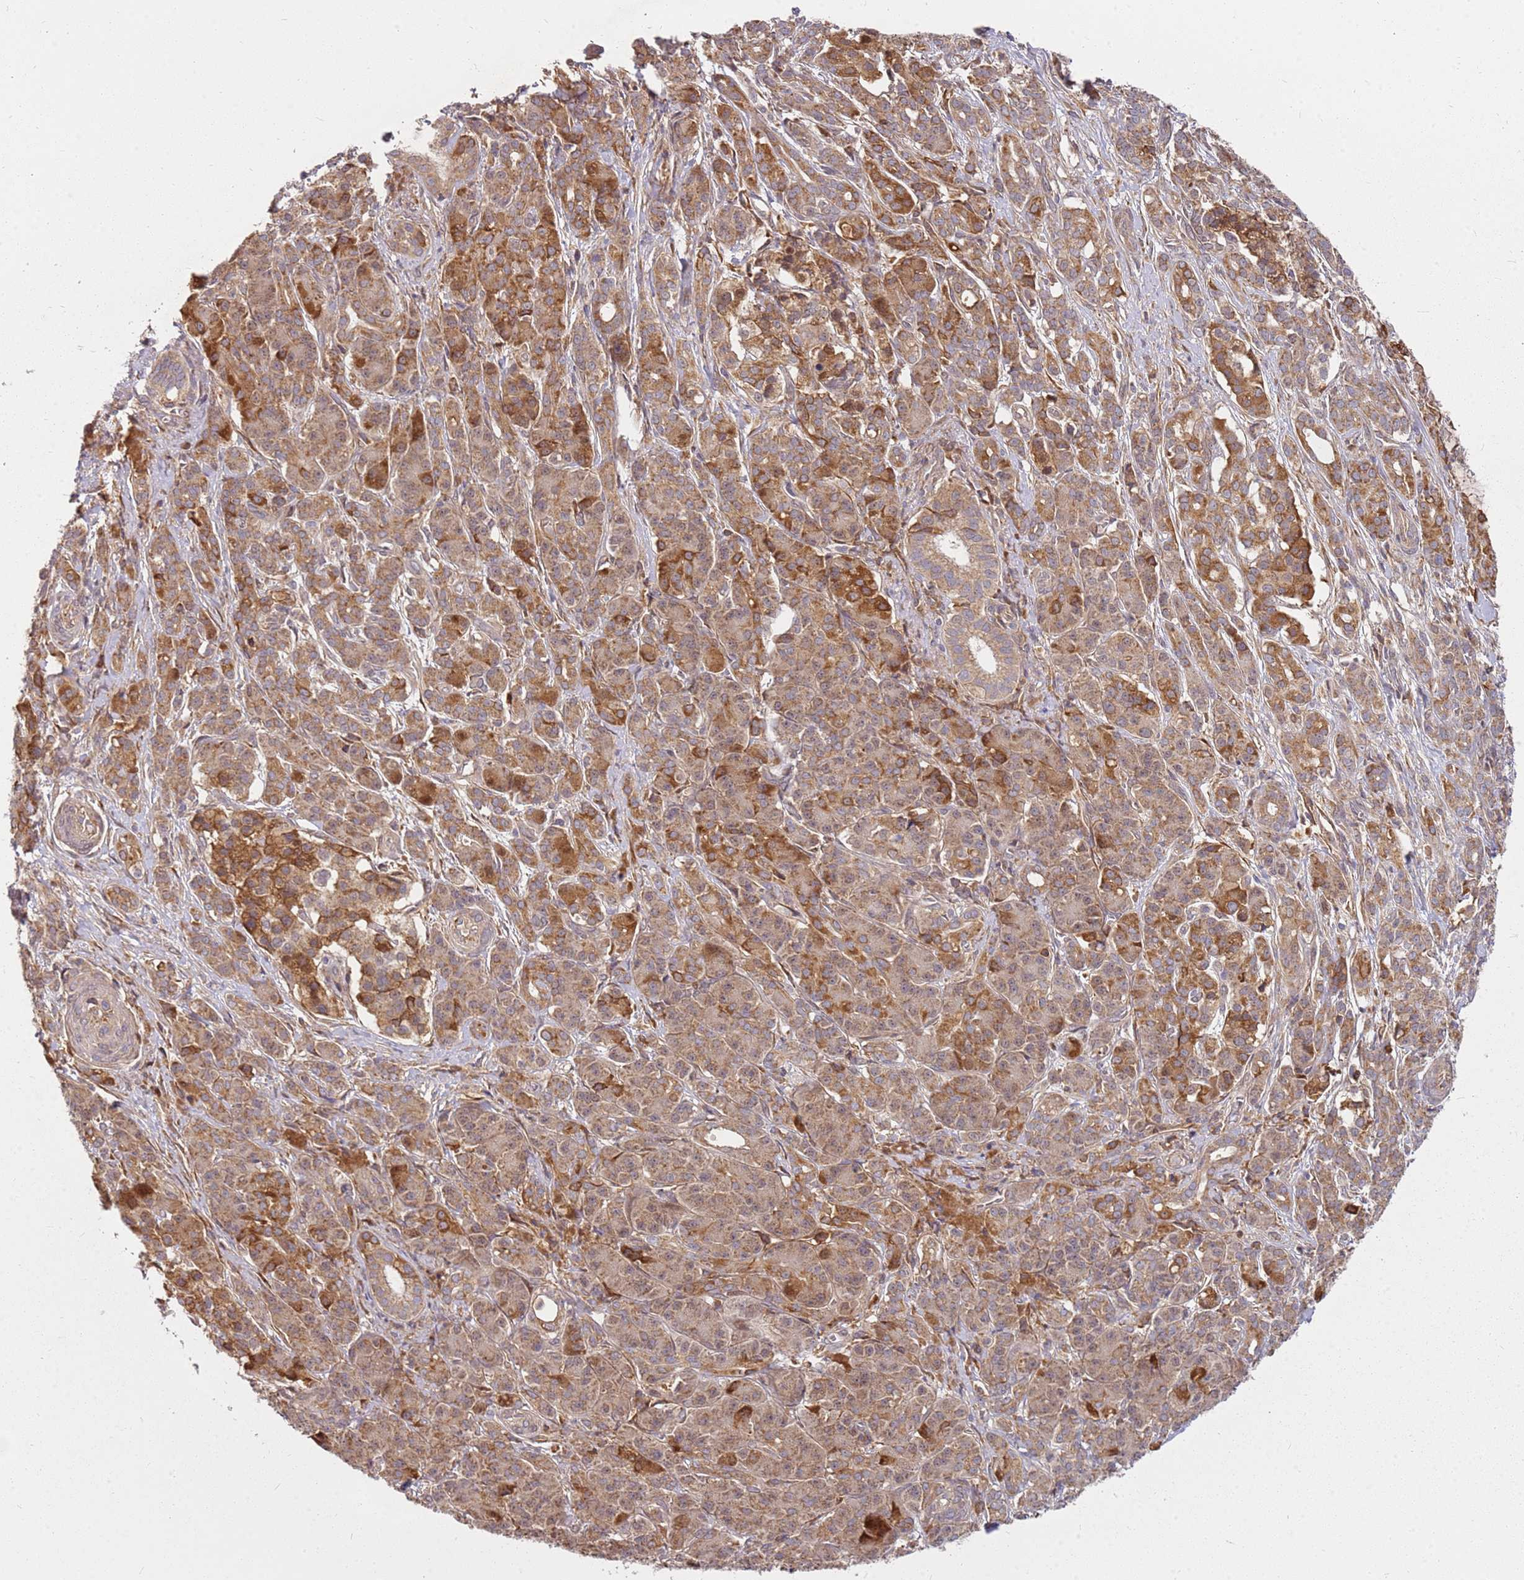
{"staining": {"intensity": "moderate", "quantity": ">75%", "location": "cytoplasmic/membranous"}, "tissue": "pancreatic cancer", "cell_type": "Tumor cells", "image_type": "cancer", "snomed": [{"axis": "morphology", "description": "Adenocarcinoma, NOS"}, {"axis": "topography", "description": "Pancreas"}], "caption": "Immunohistochemistry (IHC) of human adenocarcinoma (pancreatic) exhibits medium levels of moderate cytoplasmic/membranous positivity in about >75% of tumor cells.", "gene": "CCDC159", "patient": {"sex": "male", "age": 57}}